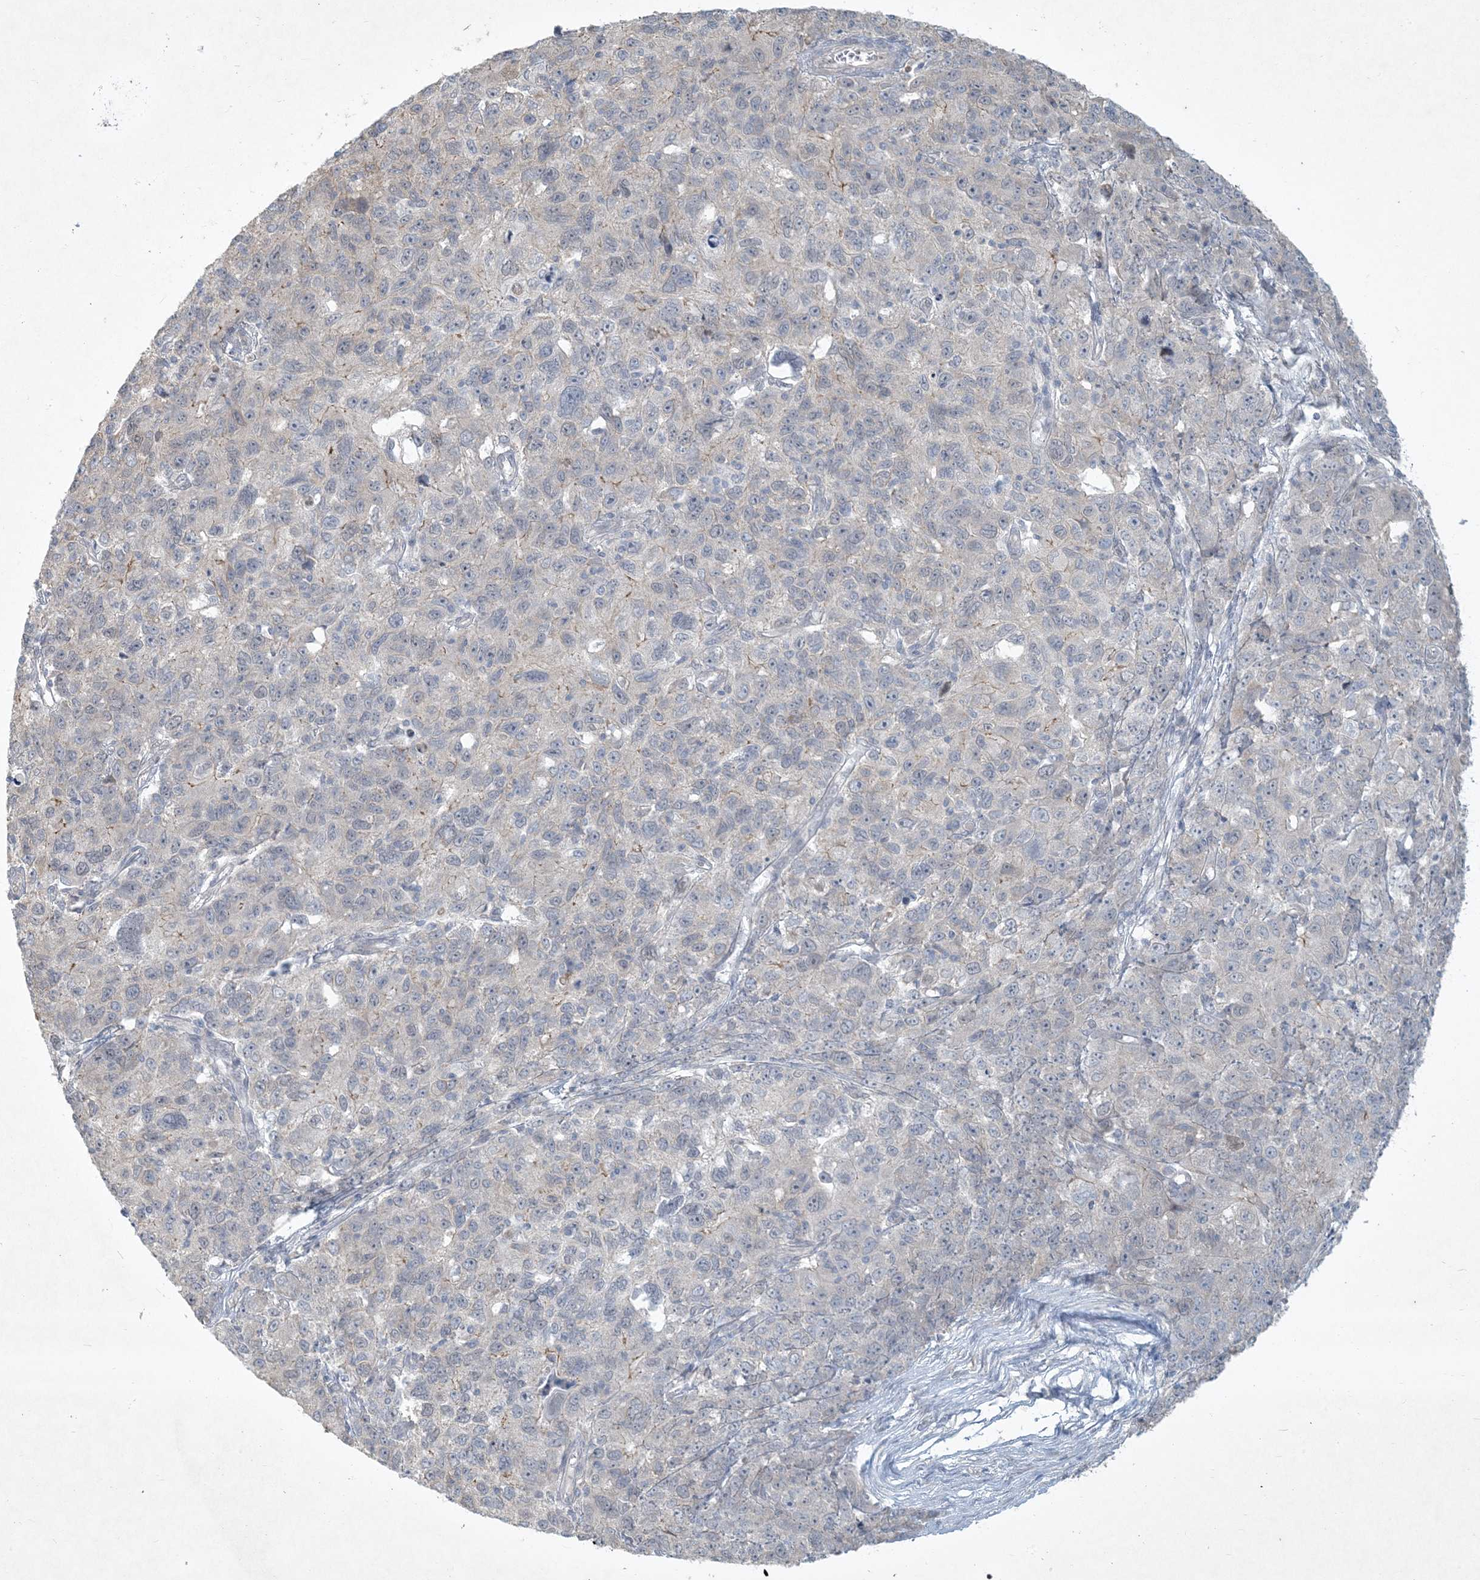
{"staining": {"intensity": "negative", "quantity": "none", "location": "none"}, "tissue": "ovarian cancer", "cell_type": "Tumor cells", "image_type": "cancer", "snomed": [{"axis": "morphology", "description": "Carcinoma, endometroid"}, {"axis": "topography", "description": "Ovary"}], "caption": "This is a photomicrograph of IHC staining of ovarian cancer, which shows no staining in tumor cells.", "gene": "BCORL1", "patient": {"sex": "female", "age": 42}}